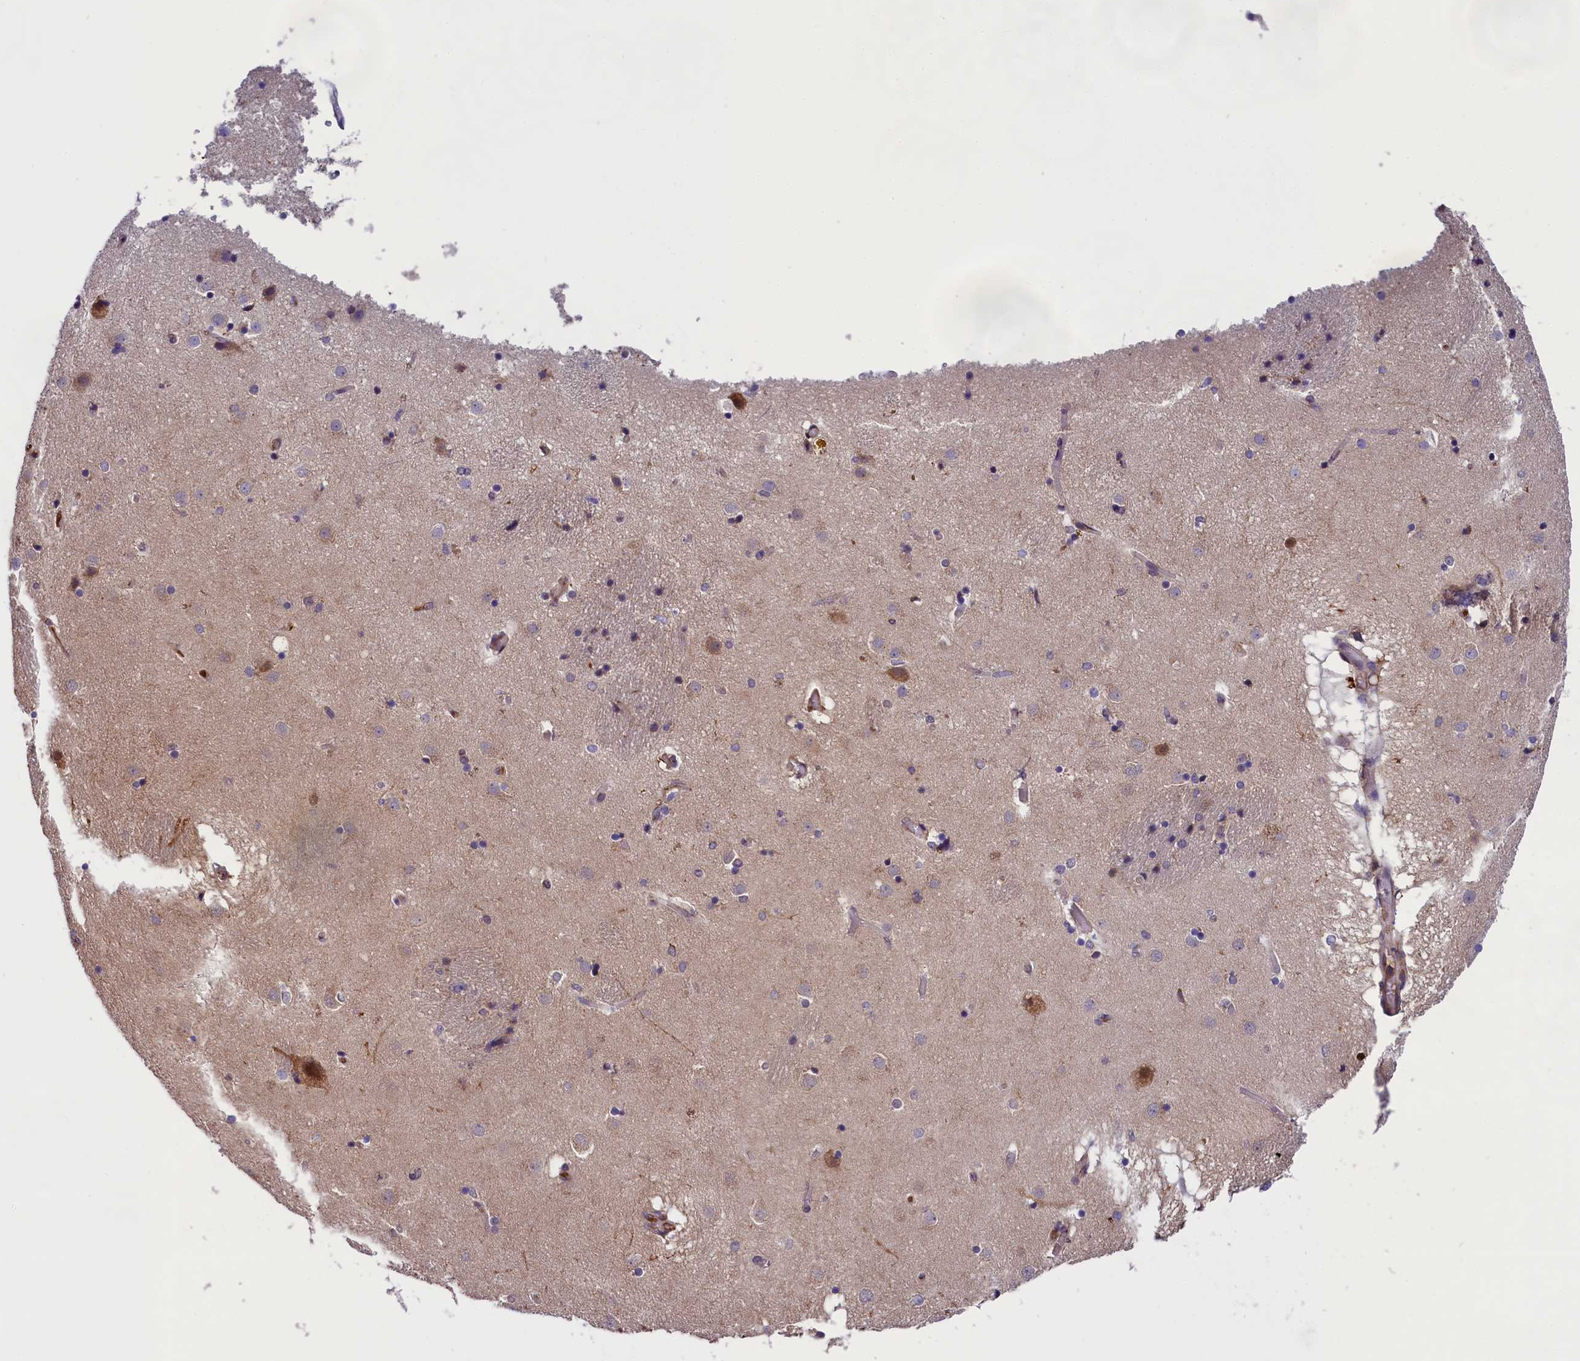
{"staining": {"intensity": "moderate", "quantity": "<25%", "location": "nuclear"}, "tissue": "caudate", "cell_type": "Glial cells", "image_type": "normal", "snomed": [{"axis": "morphology", "description": "Normal tissue, NOS"}, {"axis": "topography", "description": "Lateral ventricle wall"}], "caption": "A photomicrograph of human caudate stained for a protein shows moderate nuclear brown staining in glial cells. The staining was performed using DAB, with brown indicating positive protein expression. Nuclei are stained blue with hematoxylin.", "gene": "ABCC8", "patient": {"sex": "male", "age": 70}}